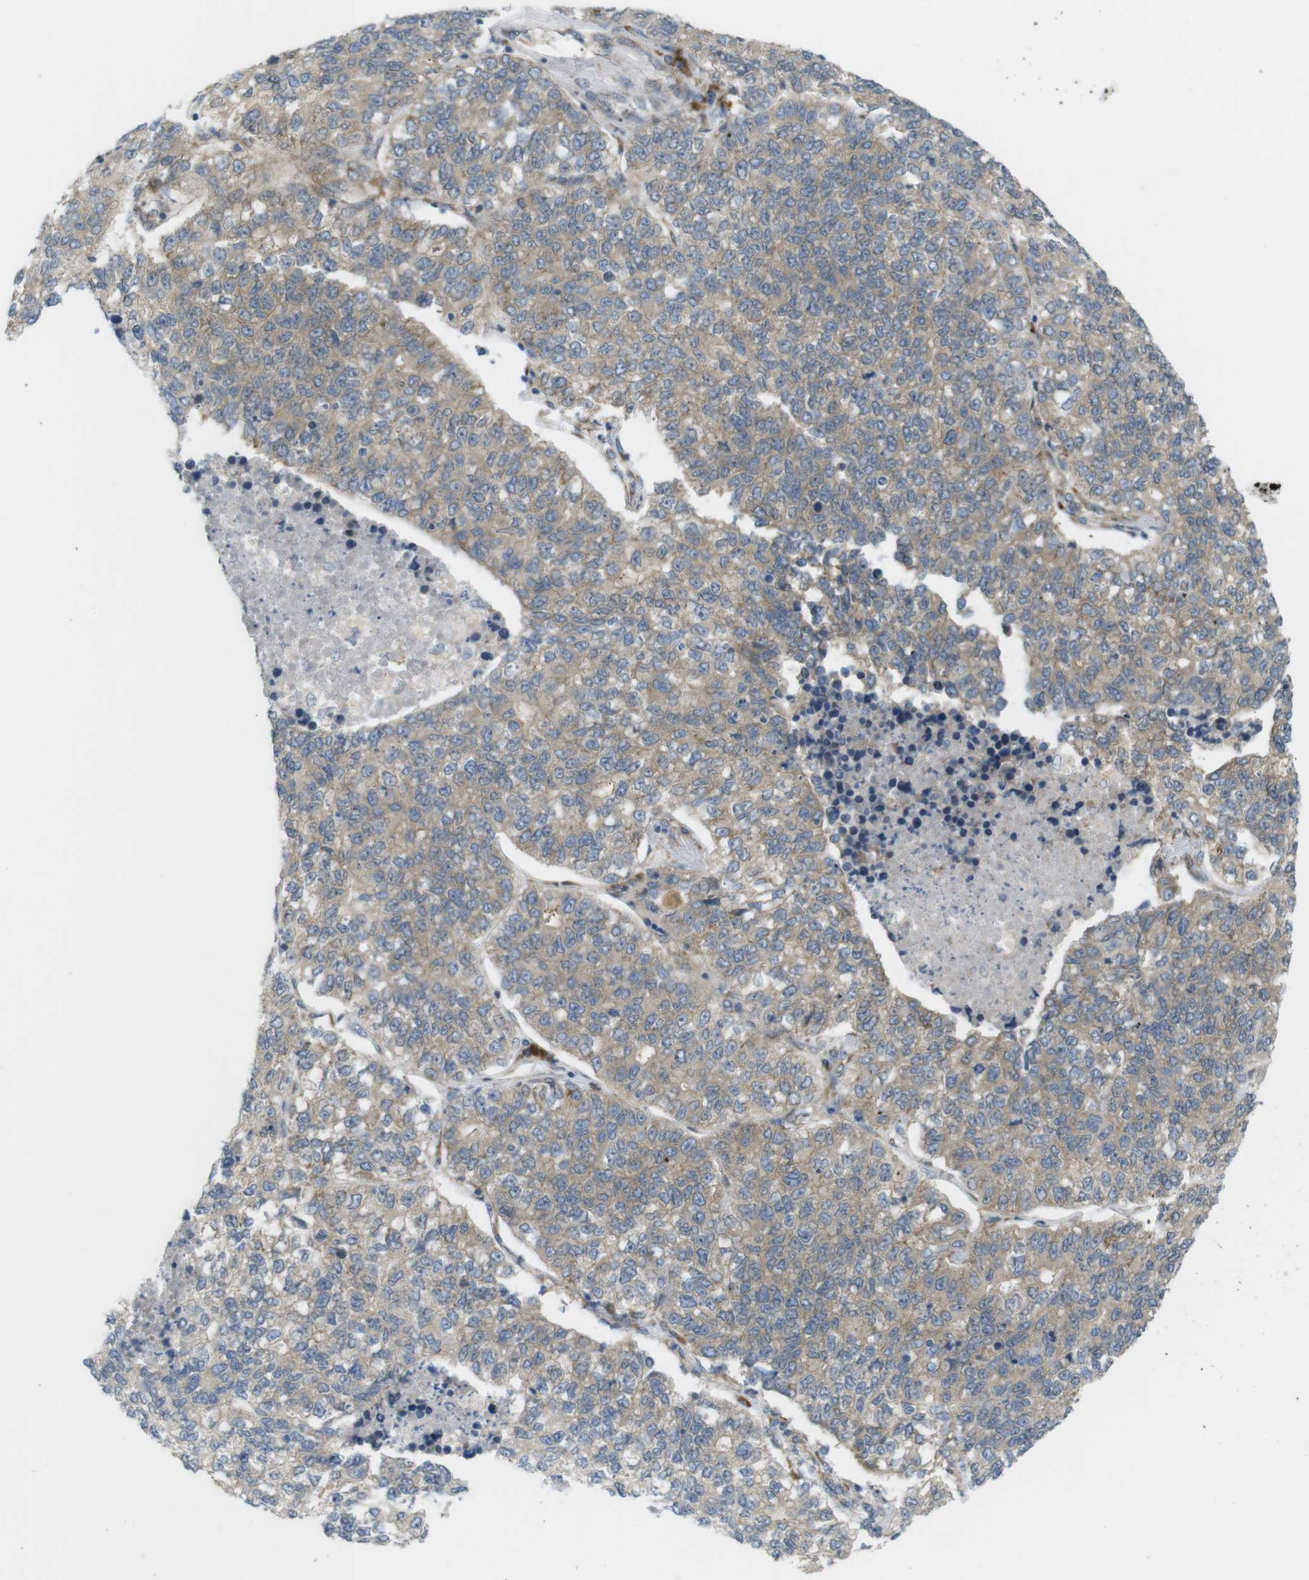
{"staining": {"intensity": "weak", "quantity": ">75%", "location": "cytoplasmic/membranous"}, "tissue": "lung cancer", "cell_type": "Tumor cells", "image_type": "cancer", "snomed": [{"axis": "morphology", "description": "Adenocarcinoma, NOS"}, {"axis": "topography", "description": "Lung"}], "caption": "A histopathology image of lung cancer stained for a protein exhibits weak cytoplasmic/membranous brown staining in tumor cells. (brown staining indicates protein expression, while blue staining denotes nuclei).", "gene": "GJC3", "patient": {"sex": "male", "age": 49}}